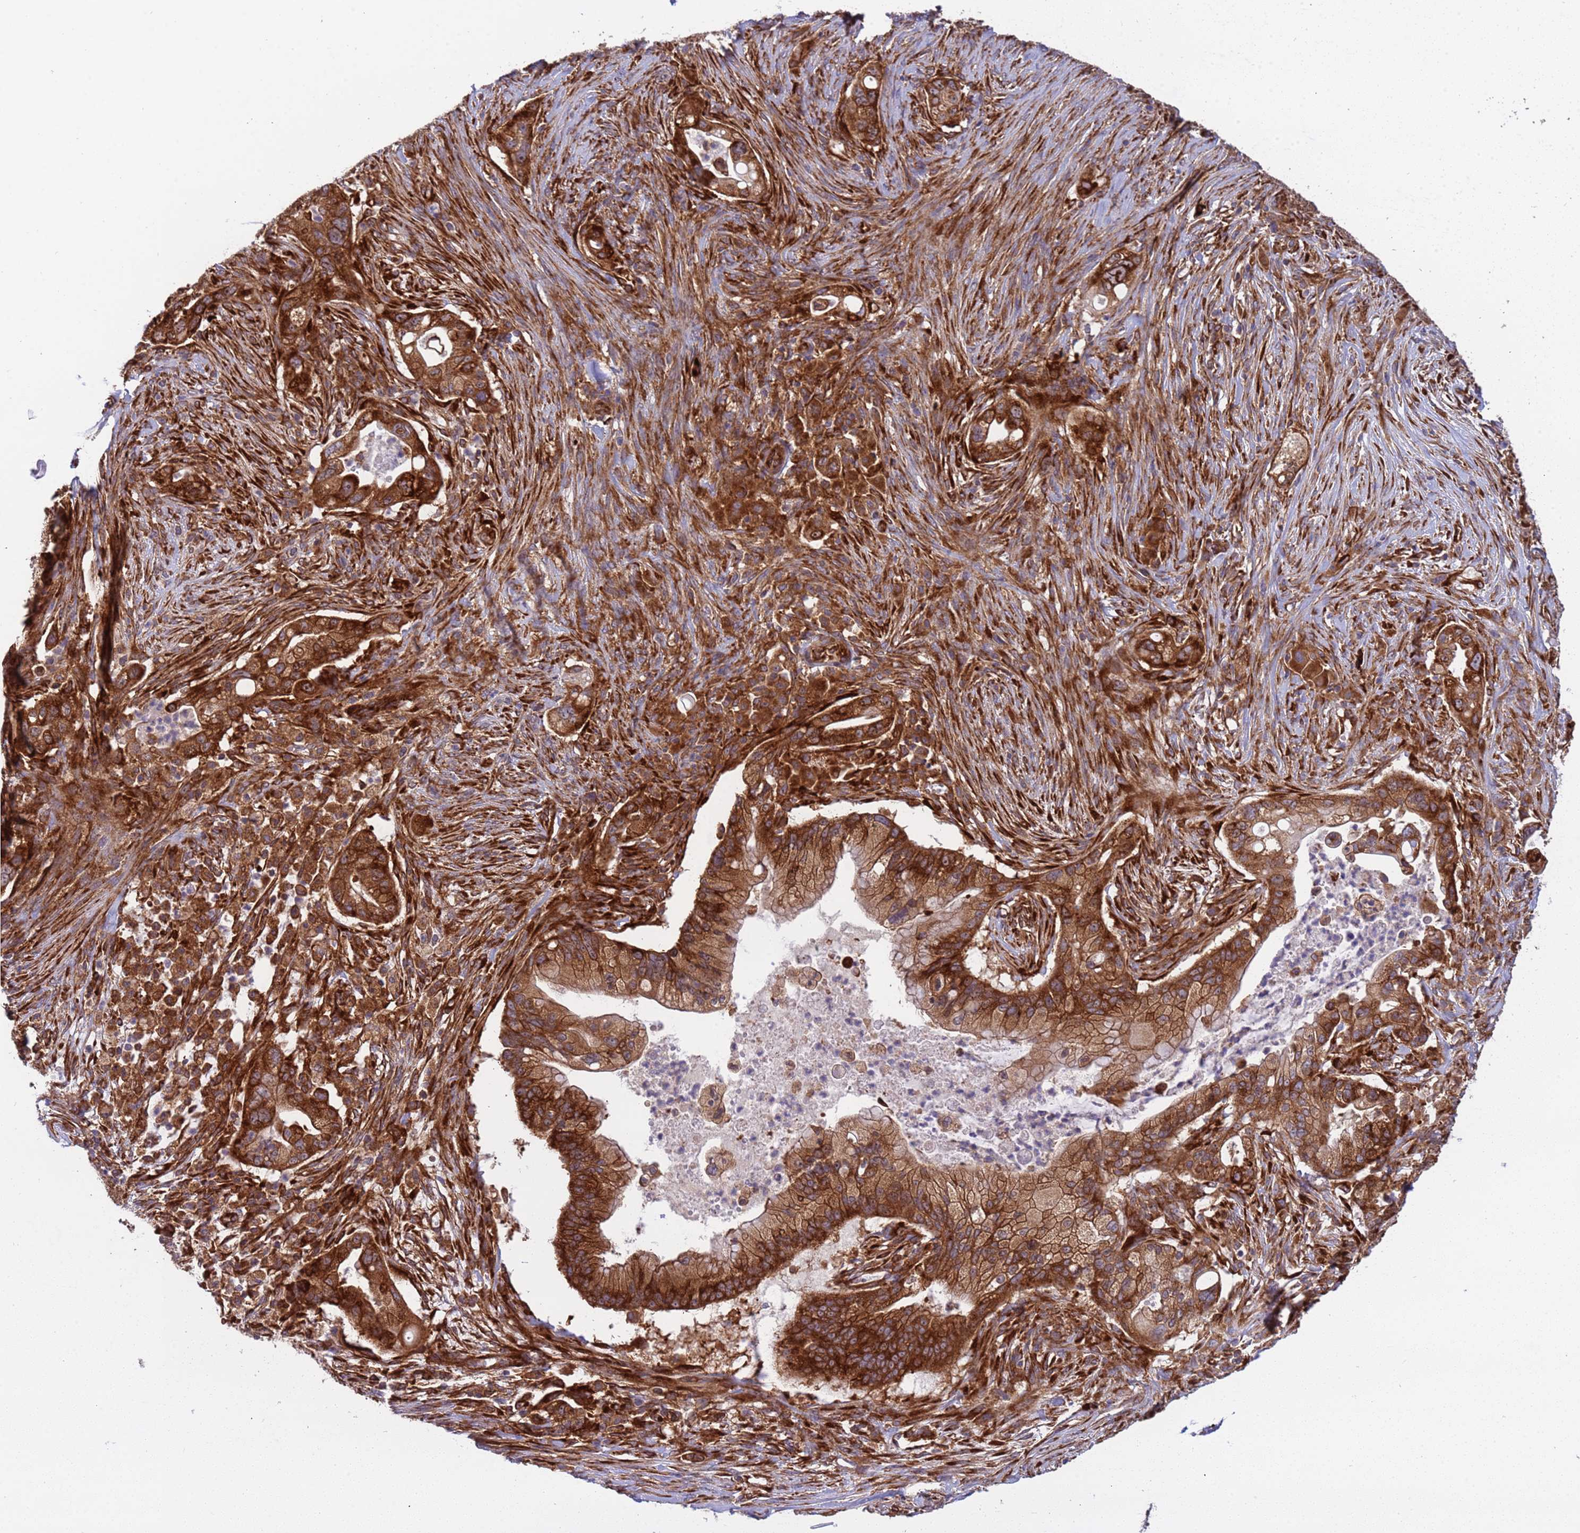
{"staining": {"intensity": "strong", "quantity": ">75%", "location": "cytoplasmic/membranous"}, "tissue": "pancreatic cancer", "cell_type": "Tumor cells", "image_type": "cancer", "snomed": [{"axis": "morphology", "description": "Adenocarcinoma, NOS"}, {"axis": "topography", "description": "Pancreas"}], "caption": "This histopathology image reveals IHC staining of pancreatic adenocarcinoma, with high strong cytoplasmic/membranous expression in about >75% of tumor cells.", "gene": "RPL36", "patient": {"sex": "male", "age": 44}}